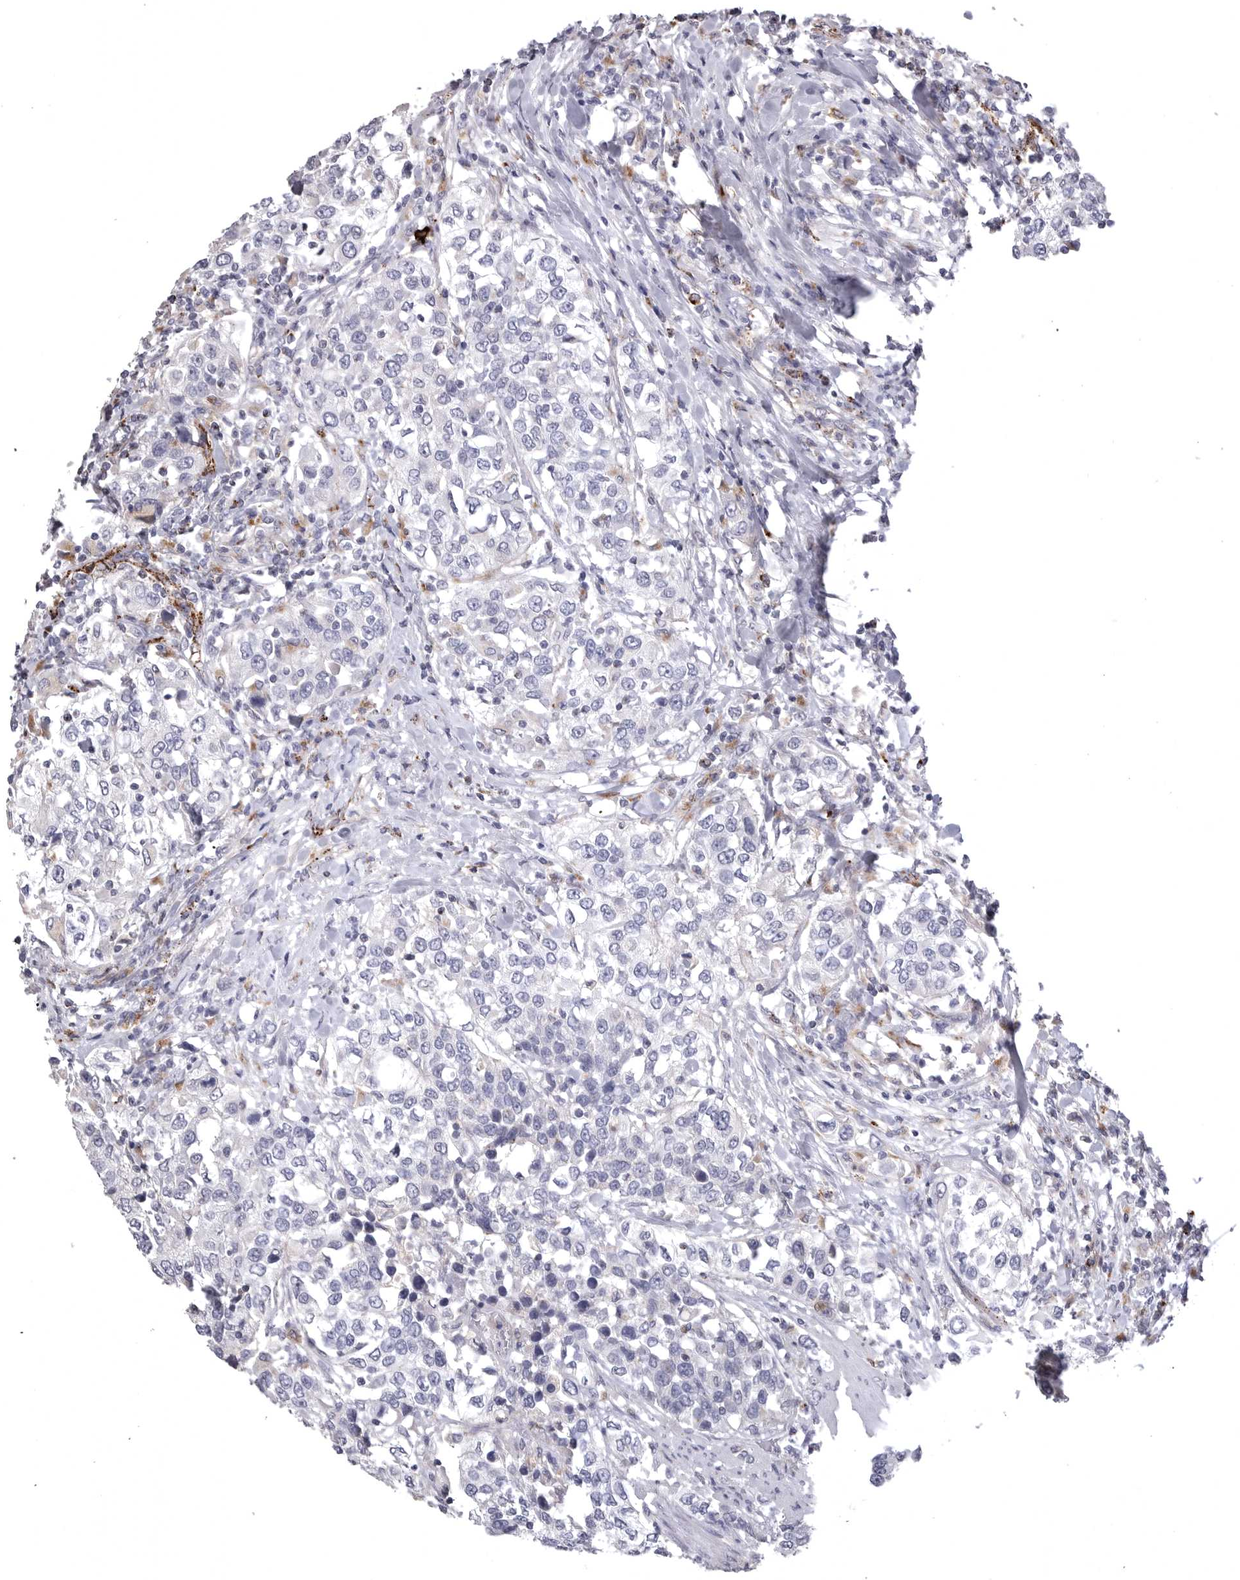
{"staining": {"intensity": "negative", "quantity": "none", "location": "none"}, "tissue": "urothelial cancer", "cell_type": "Tumor cells", "image_type": "cancer", "snomed": [{"axis": "morphology", "description": "Urothelial carcinoma, High grade"}, {"axis": "topography", "description": "Urinary bladder"}], "caption": "Tumor cells show no significant positivity in urothelial cancer.", "gene": "PSPN", "patient": {"sex": "female", "age": 80}}